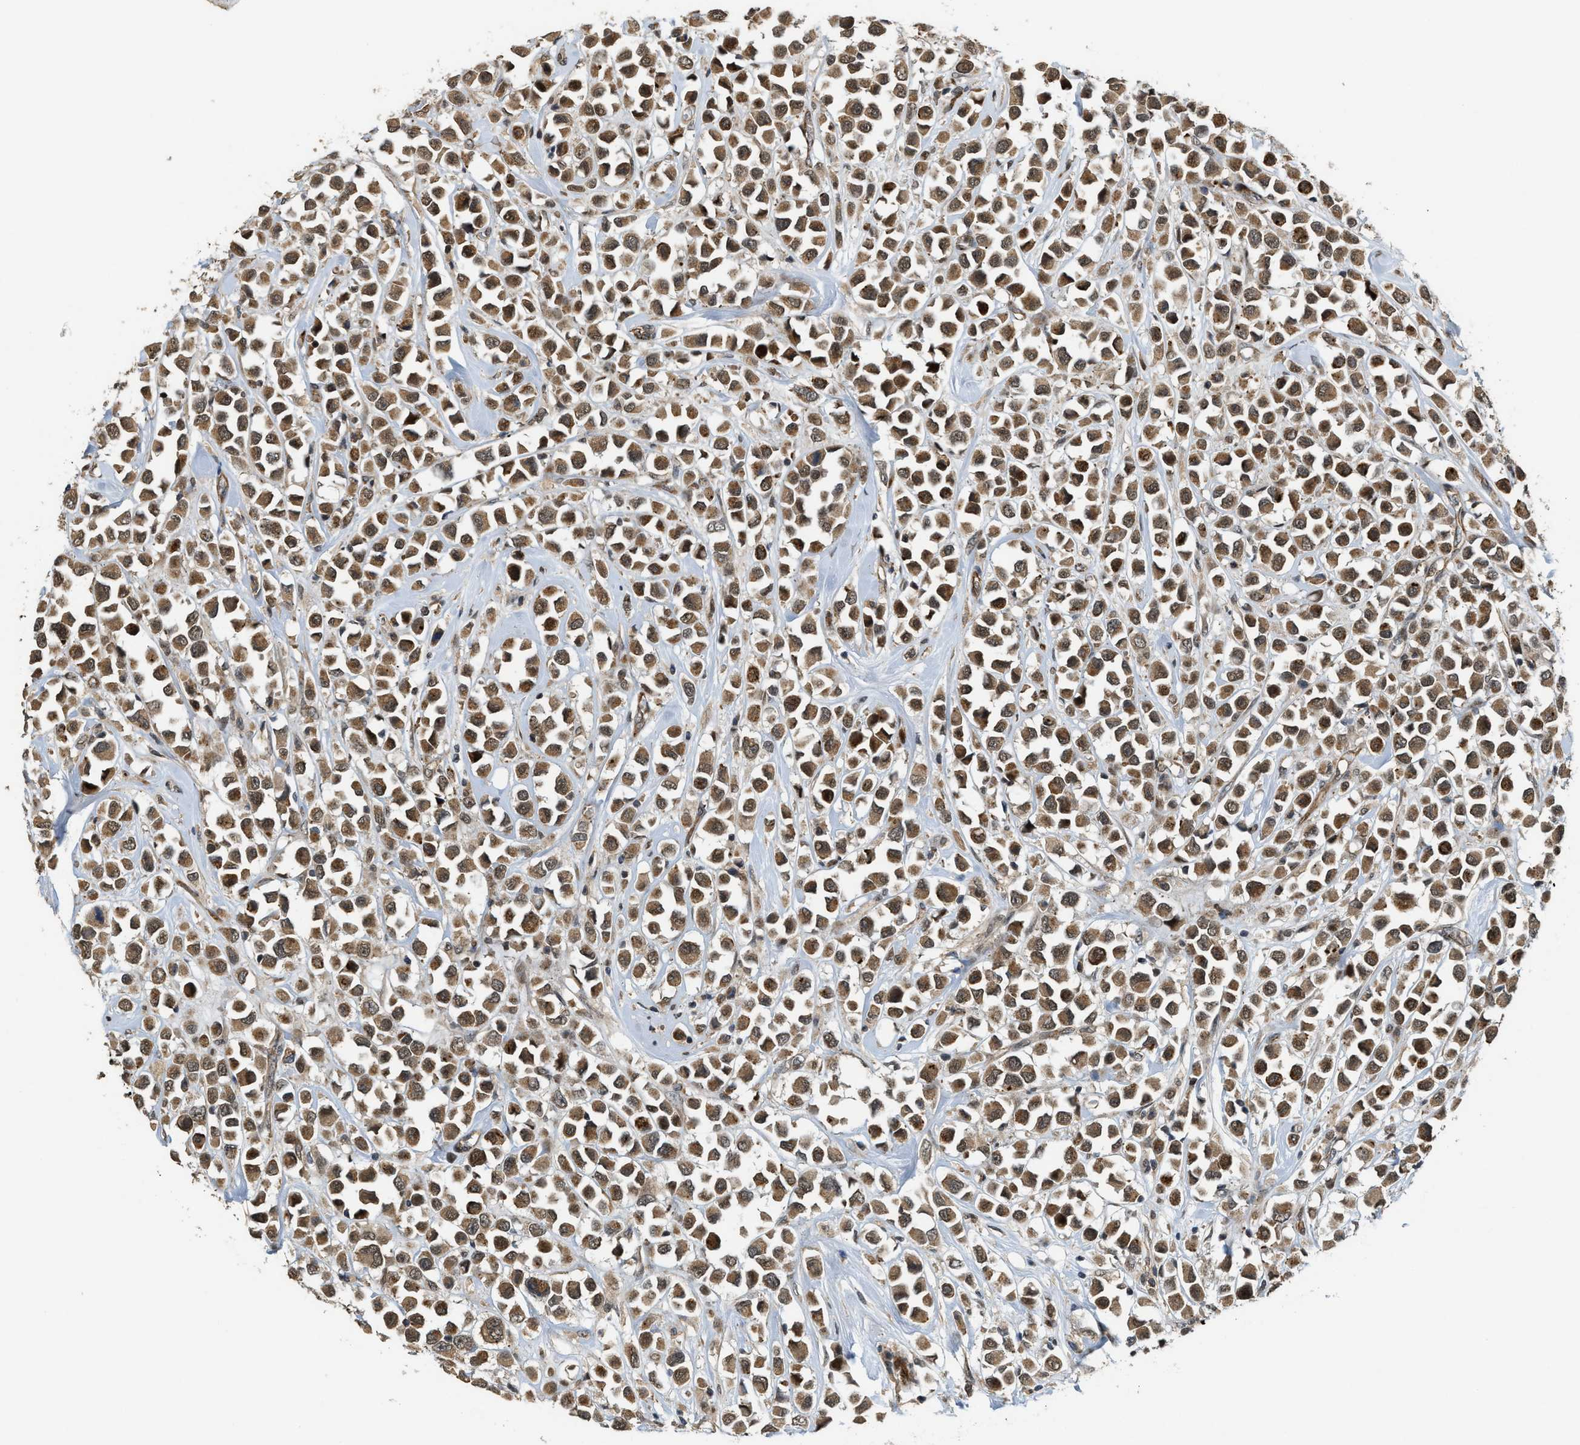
{"staining": {"intensity": "moderate", "quantity": ">75%", "location": "cytoplasmic/membranous,nuclear"}, "tissue": "breast cancer", "cell_type": "Tumor cells", "image_type": "cancer", "snomed": [{"axis": "morphology", "description": "Duct carcinoma"}, {"axis": "topography", "description": "Breast"}], "caption": "High-power microscopy captured an immunohistochemistry (IHC) image of invasive ductal carcinoma (breast), revealing moderate cytoplasmic/membranous and nuclear positivity in approximately >75% of tumor cells. (DAB (3,3'-diaminobenzidine) = brown stain, brightfield microscopy at high magnification).", "gene": "DPF2", "patient": {"sex": "female", "age": 61}}